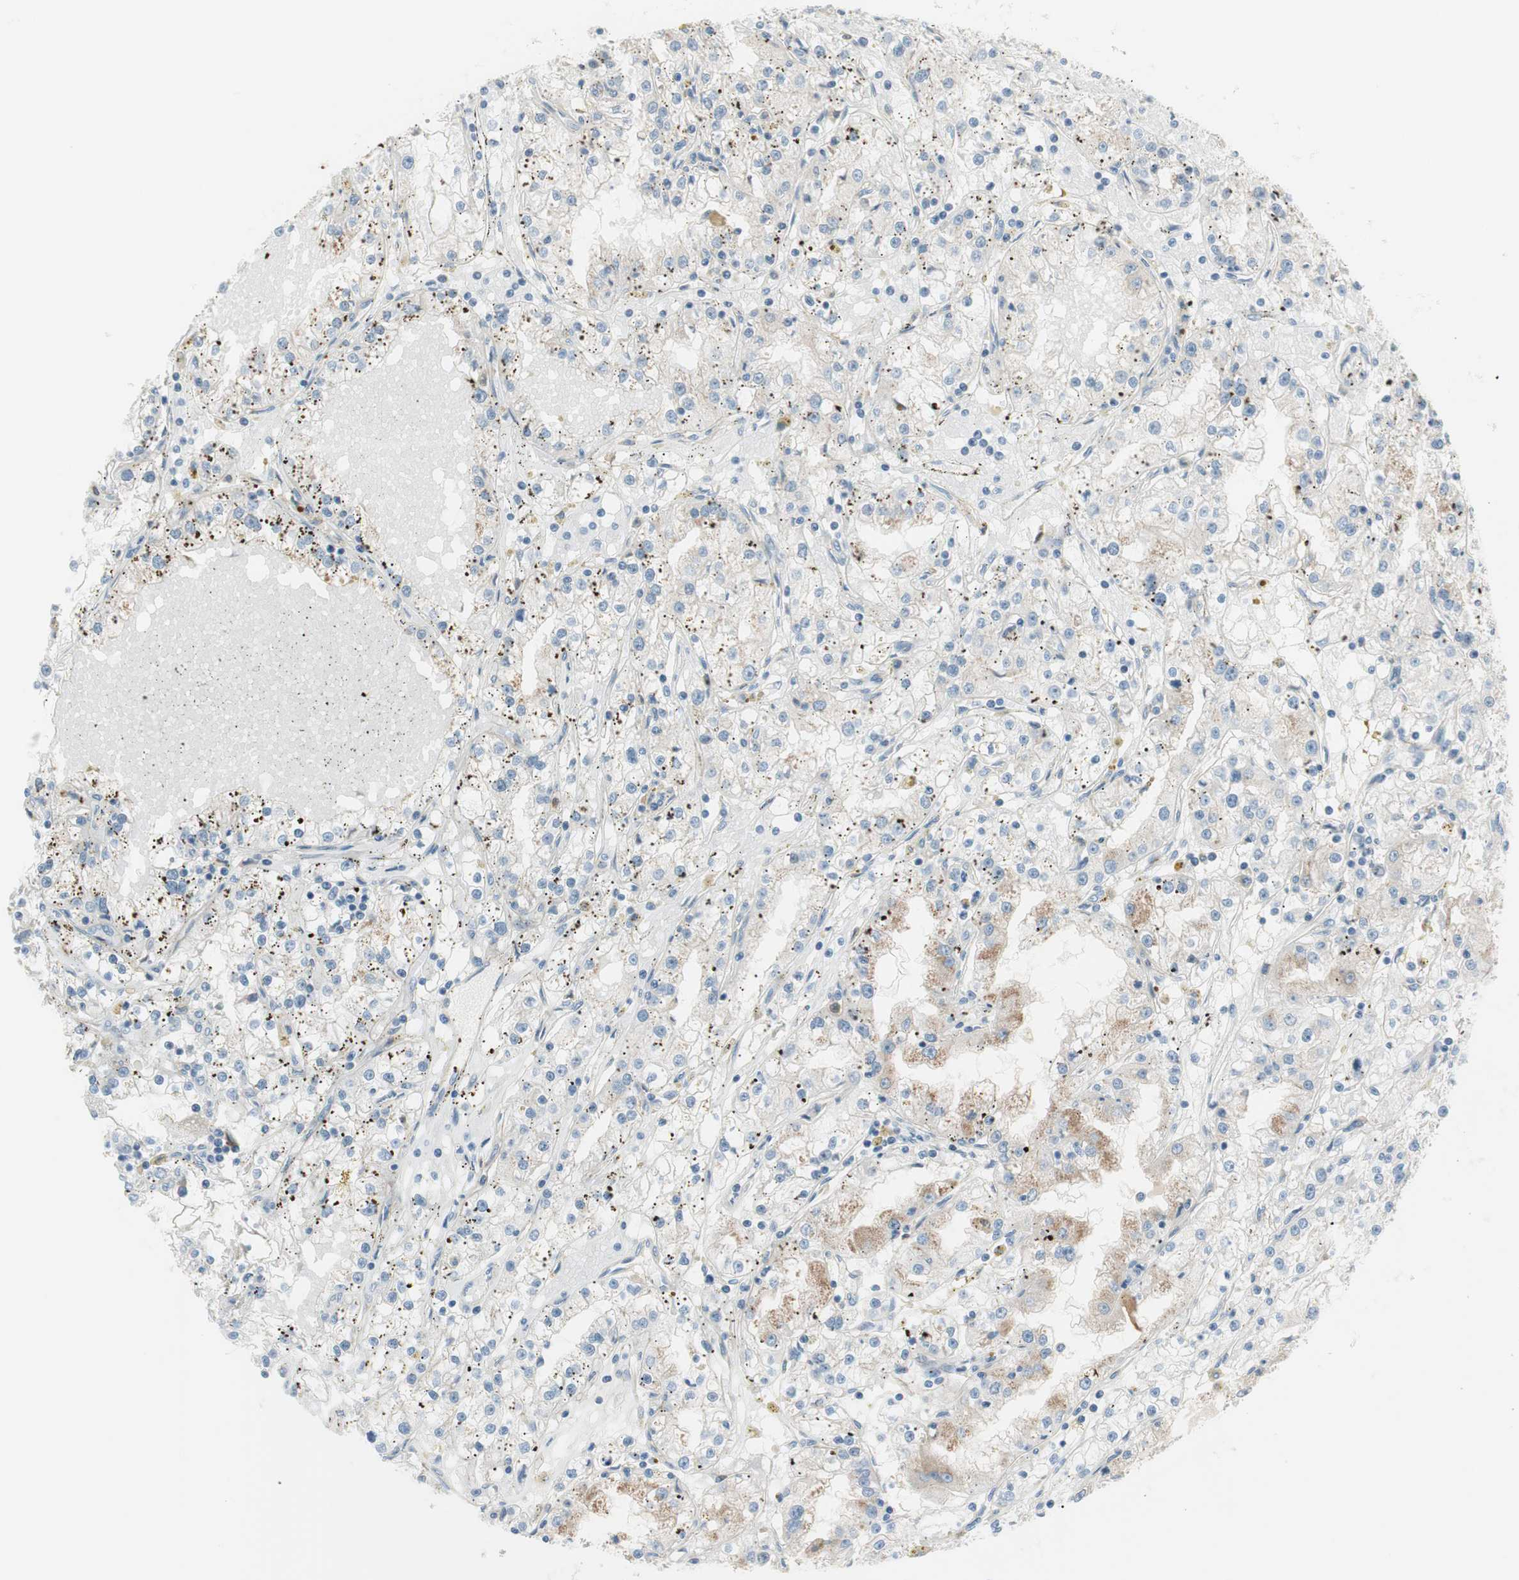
{"staining": {"intensity": "negative", "quantity": "none", "location": "none"}, "tissue": "renal cancer", "cell_type": "Tumor cells", "image_type": "cancer", "snomed": [{"axis": "morphology", "description": "Adenocarcinoma, NOS"}, {"axis": "topography", "description": "Kidney"}], "caption": "A micrograph of renal cancer stained for a protein reveals no brown staining in tumor cells. (Immunohistochemistry (ihc), brightfield microscopy, high magnification).", "gene": "TJP1", "patient": {"sex": "male", "age": 56}}